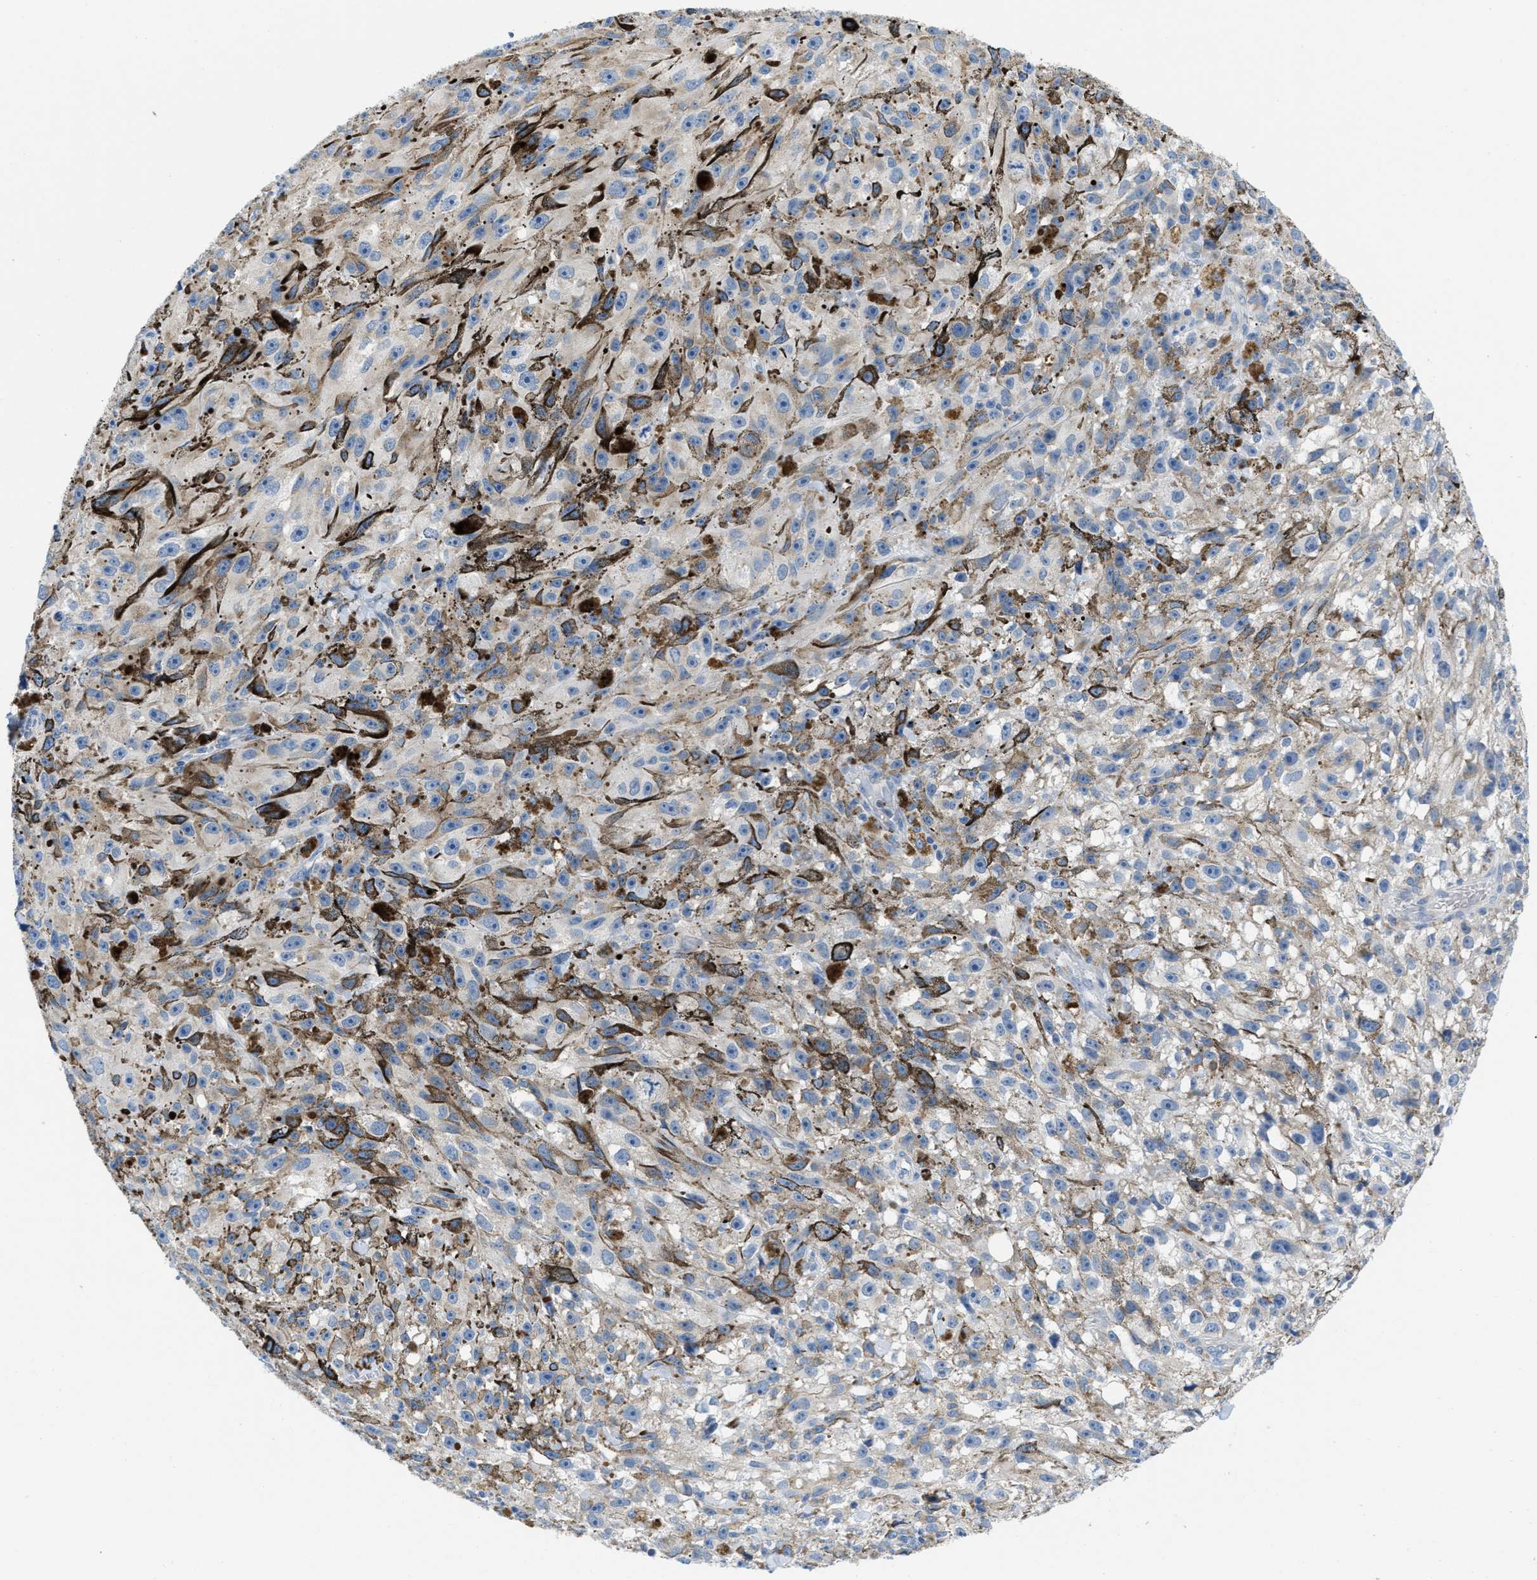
{"staining": {"intensity": "weak", "quantity": "<25%", "location": "cytoplasmic/membranous"}, "tissue": "melanoma", "cell_type": "Tumor cells", "image_type": "cancer", "snomed": [{"axis": "morphology", "description": "Malignant melanoma, NOS"}, {"axis": "topography", "description": "Skin"}], "caption": "Image shows no significant protein staining in tumor cells of melanoma.", "gene": "PTDSS1", "patient": {"sex": "female", "age": 104}}